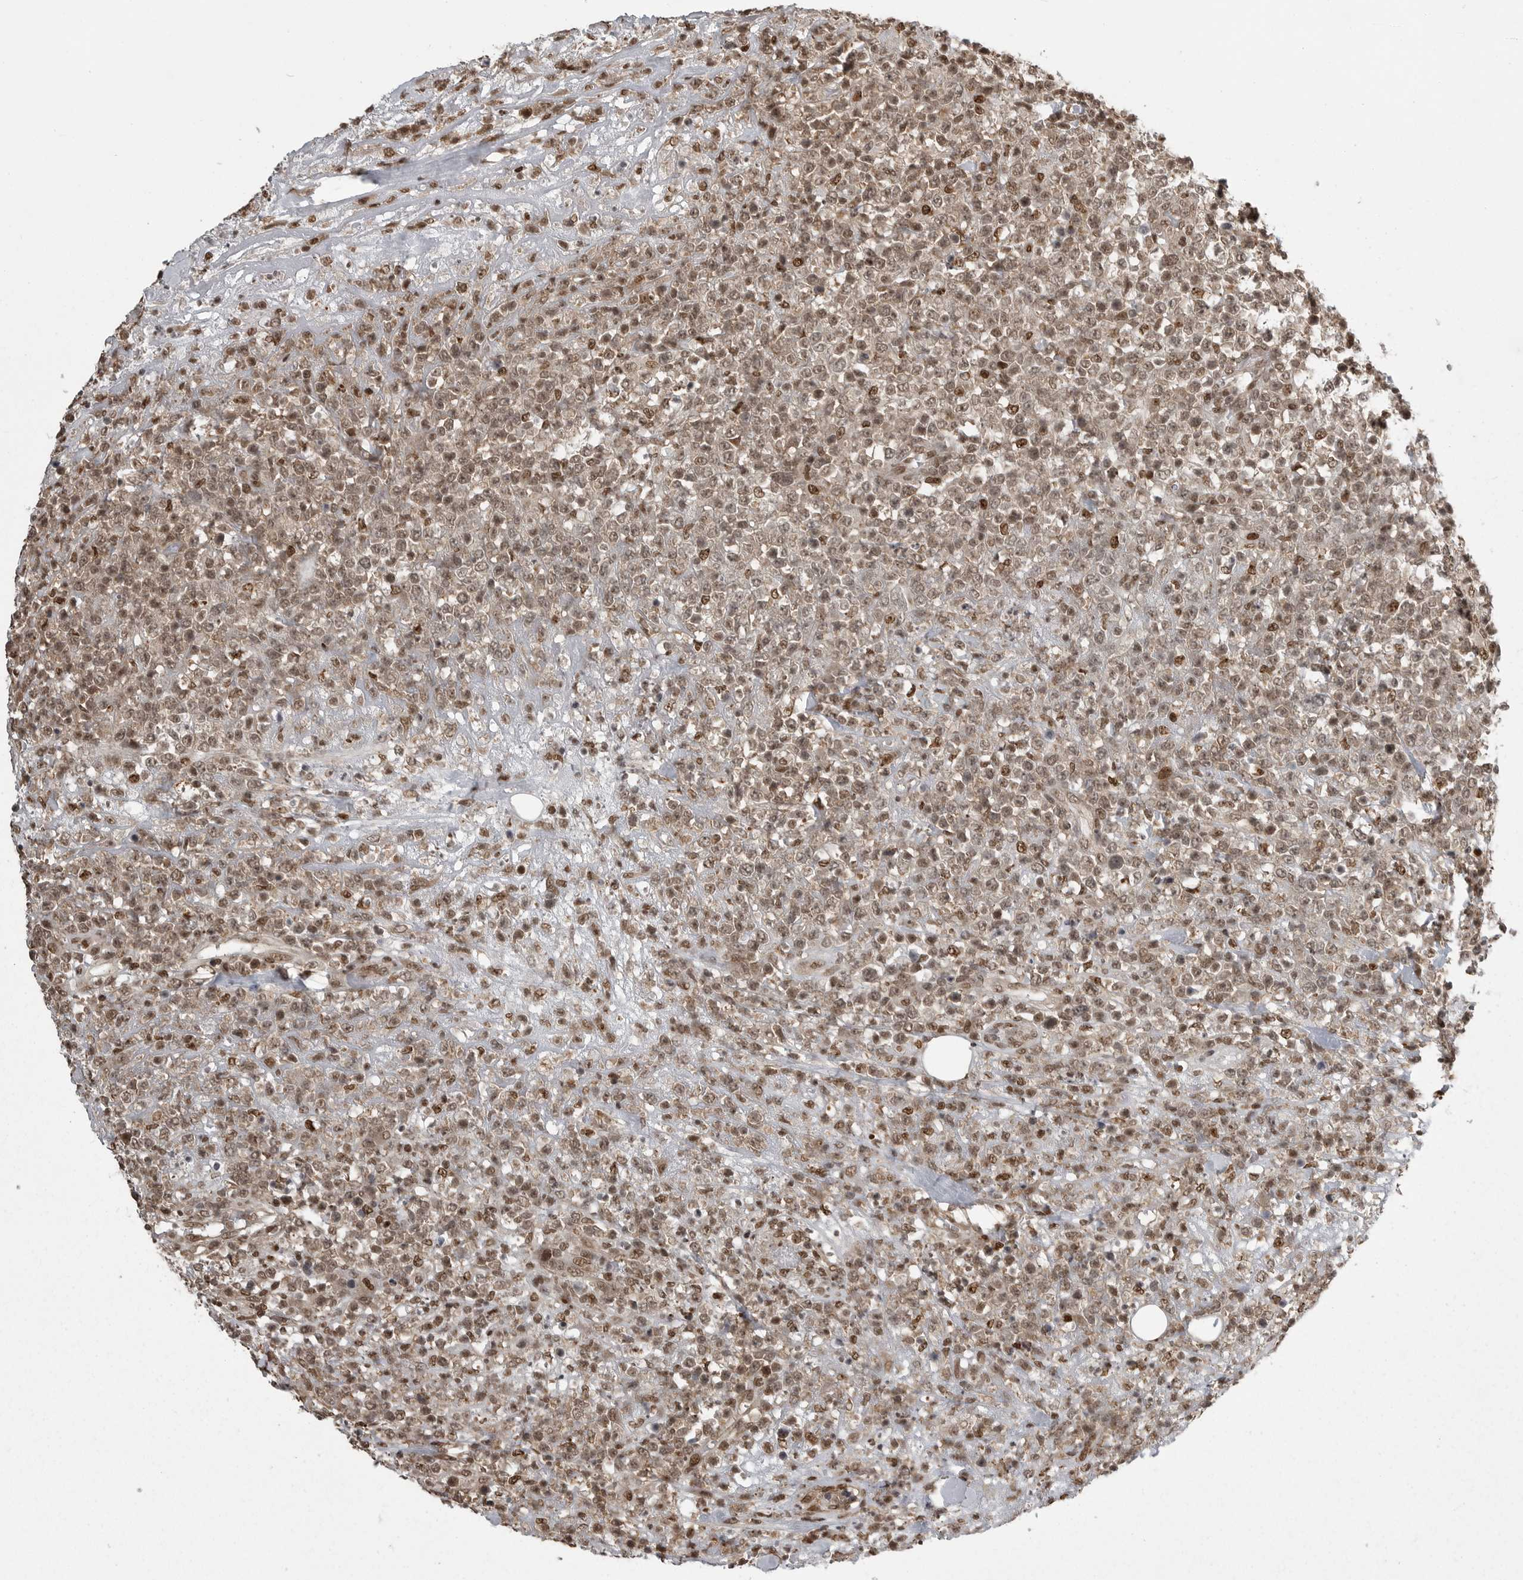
{"staining": {"intensity": "moderate", "quantity": ">75%", "location": "nuclear"}, "tissue": "lymphoma", "cell_type": "Tumor cells", "image_type": "cancer", "snomed": [{"axis": "morphology", "description": "Malignant lymphoma, non-Hodgkin's type, High grade"}, {"axis": "topography", "description": "Colon"}], "caption": "Moderate nuclear protein staining is present in about >75% of tumor cells in malignant lymphoma, non-Hodgkin's type (high-grade).", "gene": "YAF2", "patient": {"sex": "female", "age": 53}}